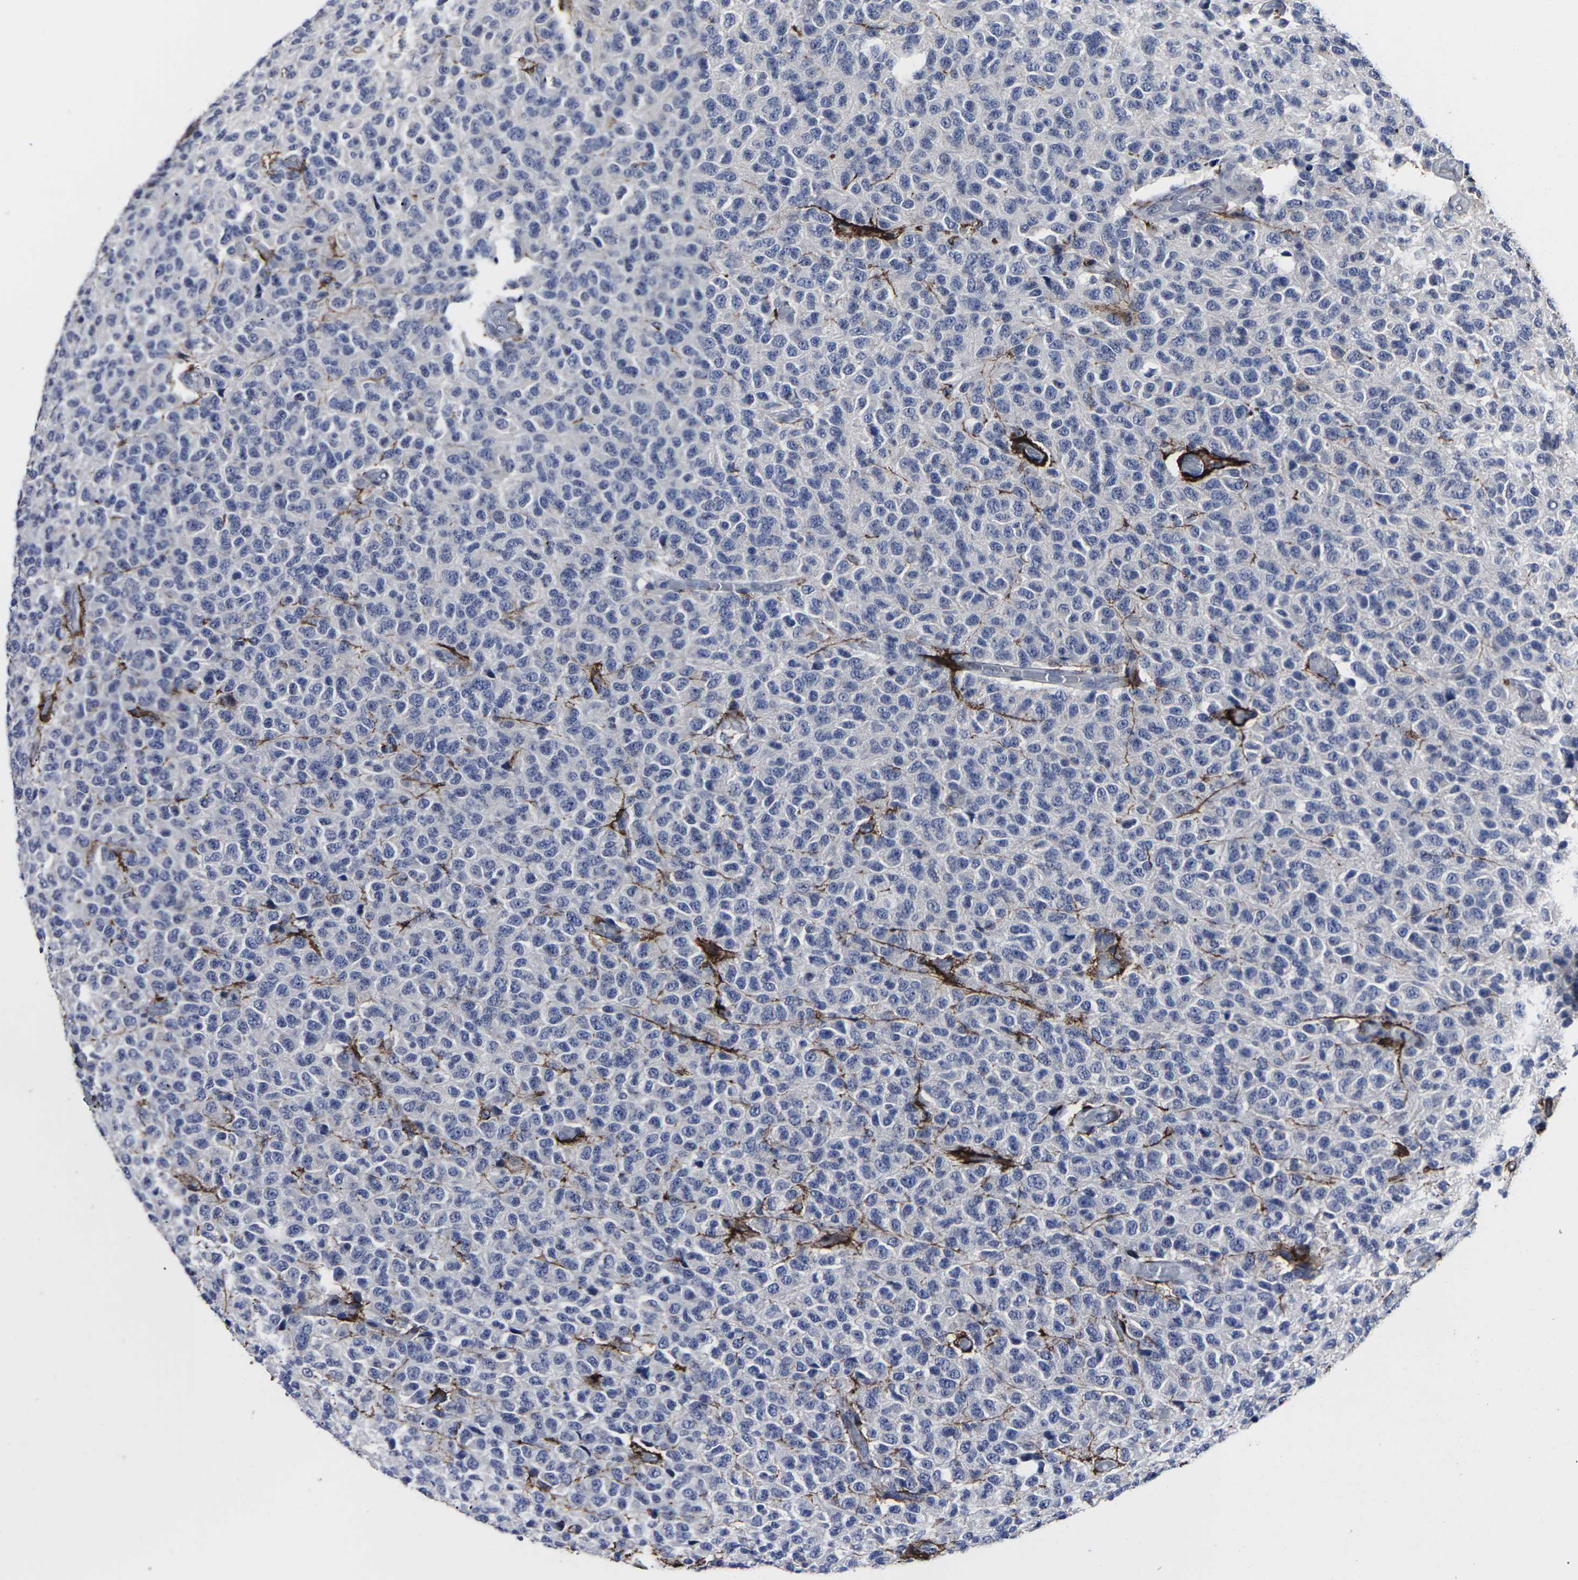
{"staining": {"intensity": "negative", "quantity": "none", "location": "none"}, "tissue": "glioma", "cell_type": "Tumor cells", "image_type": "cancer", "snomed": [{"axis": "morphology", "description": "Glioma, malignant, High grade"}, {"axis": "topography", "description": "pancreas cauda"}], "caption": "This image is of glioma stained with immunohistochemistry (IHC) to label a protein in brown with the nuclei are counter-stained blue. There is no staining in tumor cells.", "gene": "MSANTD4", "patient": {"sex": "male", "age": 60}}